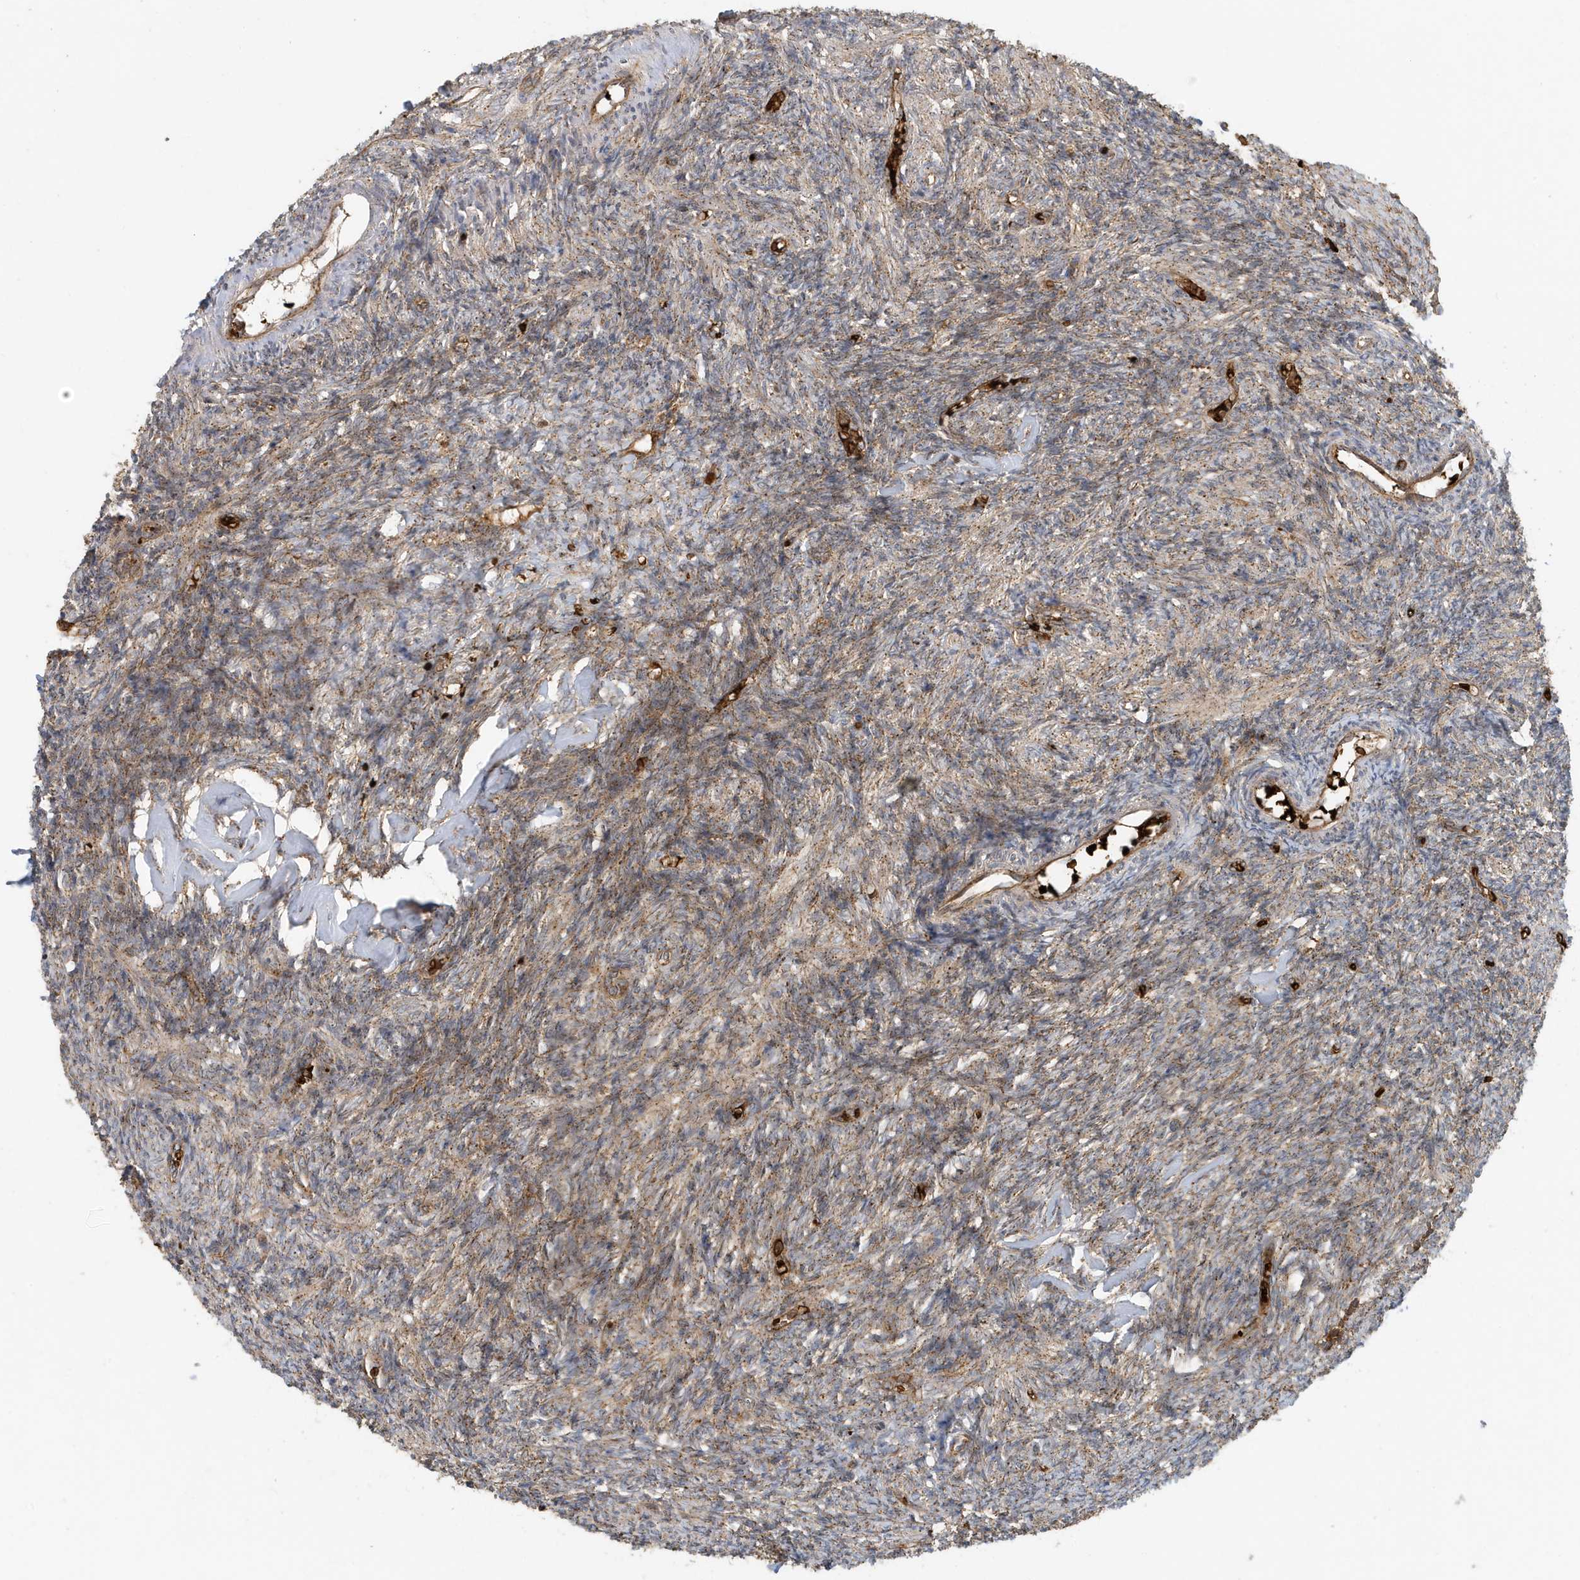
{"staining": {"intensity": "moderate", "quantity": "25%-75%", "location": "cytoplasmic/membranous"}, "tissue": "ovary", "cell_type": "Ovarian stroma cells", "image_type": "normal", "snomed": [{"axis": "morphology", "description": "Normal tissue, NOS"}, {"axis": "topography", "description": "Ovary"}], "caption": "A high-resolution micrograph shows IHC staining of normal ovary, which exhibits moderate cytoplasmic/membranous expression in about 25%-75% of ovarian stroma cells. (brown staining indicates protein expression, while blue staining denotes nuclei).", "gene": "FYCO1", "patient": {"sex": "female", "age": 27}}